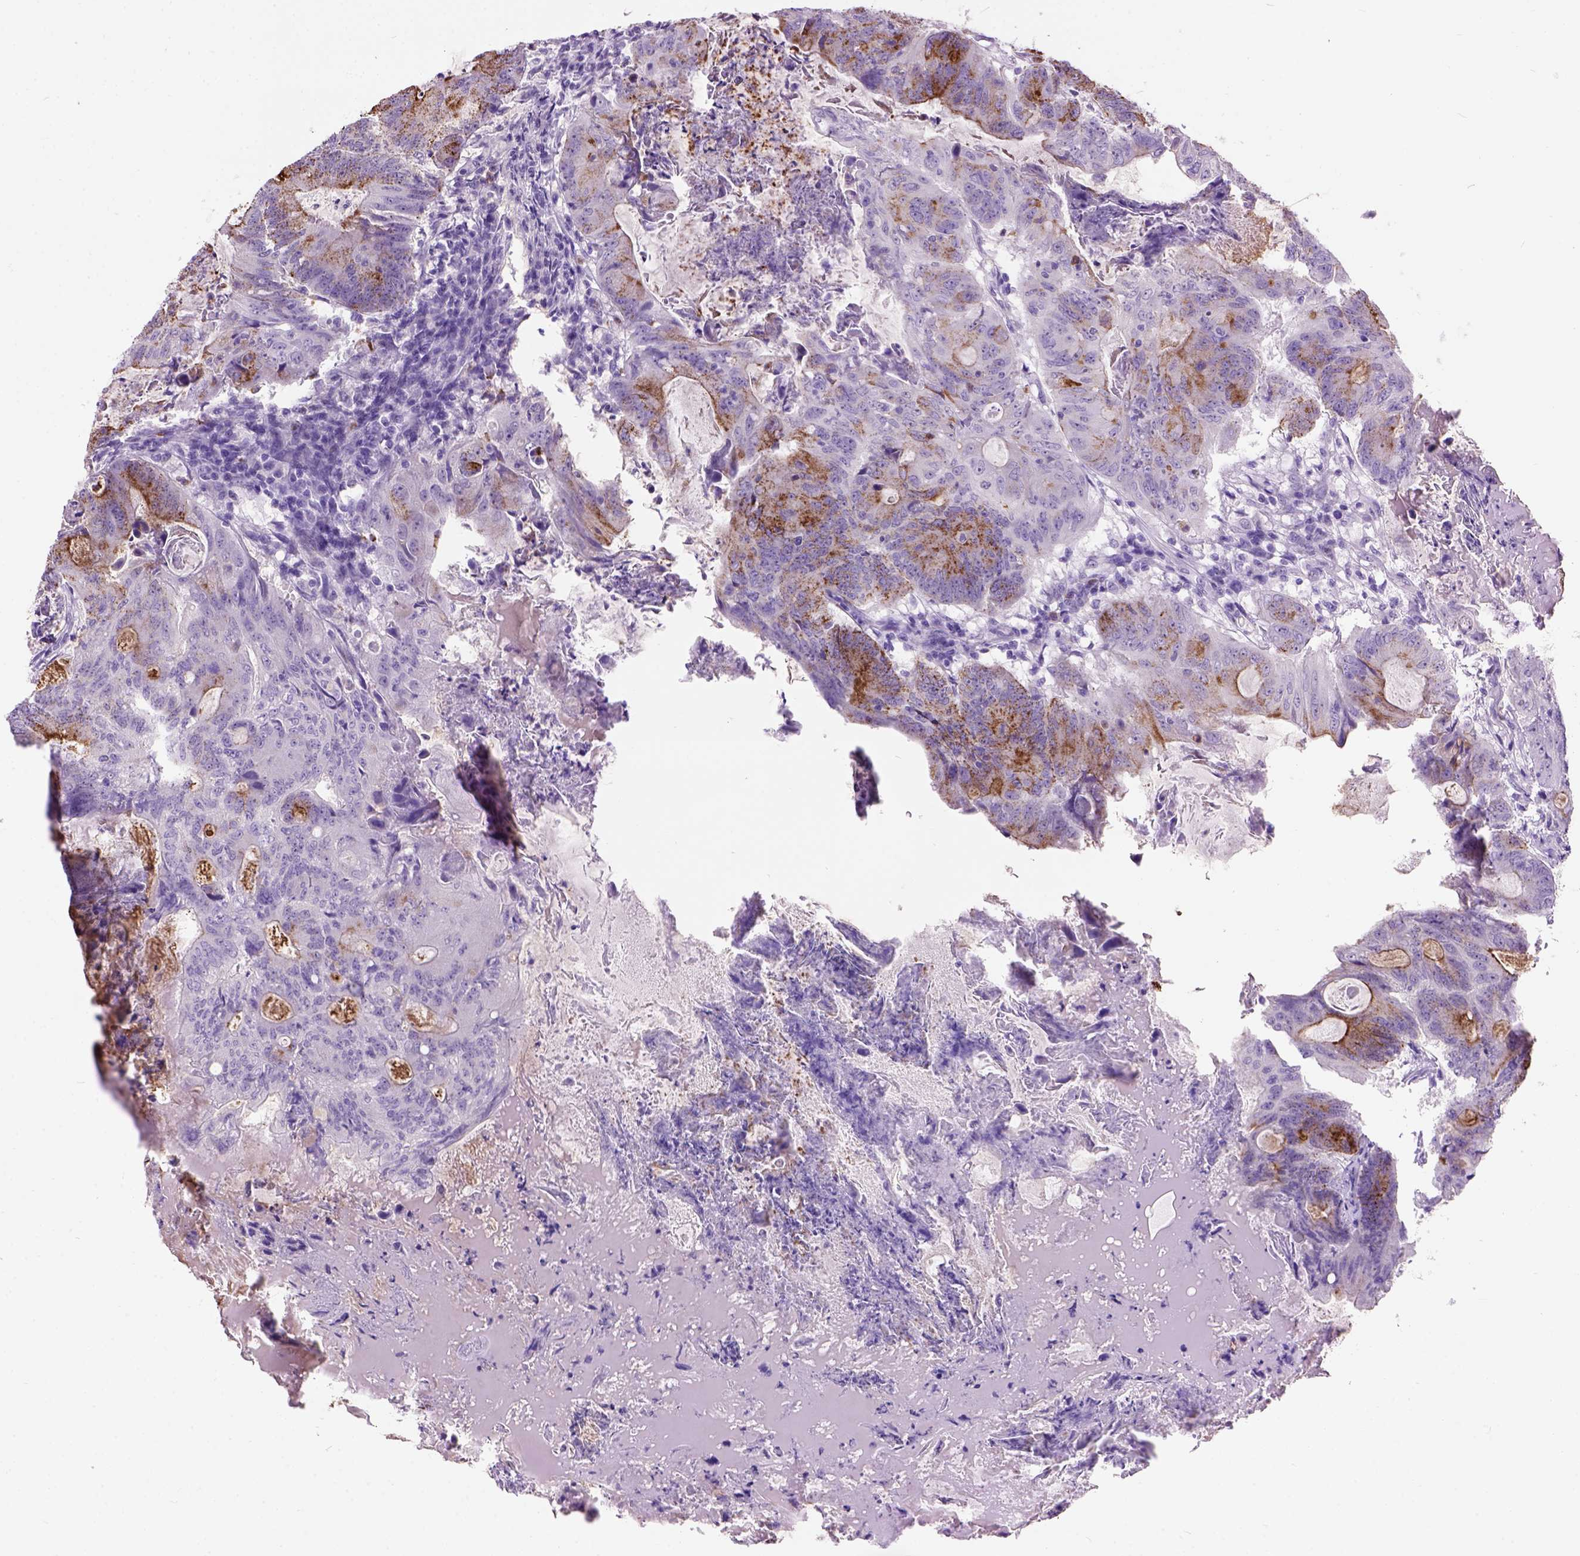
{"staining": {"intensity": "strong", "quantity": "25%-75%", "location": "cytoplasmic/membranous"}, "tissue": "colorectal cancer", "cell_type": "Tumor cells", "image_type": "cancer", "snomed": [{"axis": "morphology", "description": "Adenocarcinoma, NOS"}, {"axis": "topography", "description": "Colon"}], "caption": "Colorectal cancer (adenocarcinoma) was stained to show a protein in brown. There is high levels of strong cytoplasmic/membranous positivity in about 25%-75% of tumor cells. (IHC, brightfield microscopy, high magnification).", "gene": "MAPT", "patient": {"sex": "female", "age": 70}}